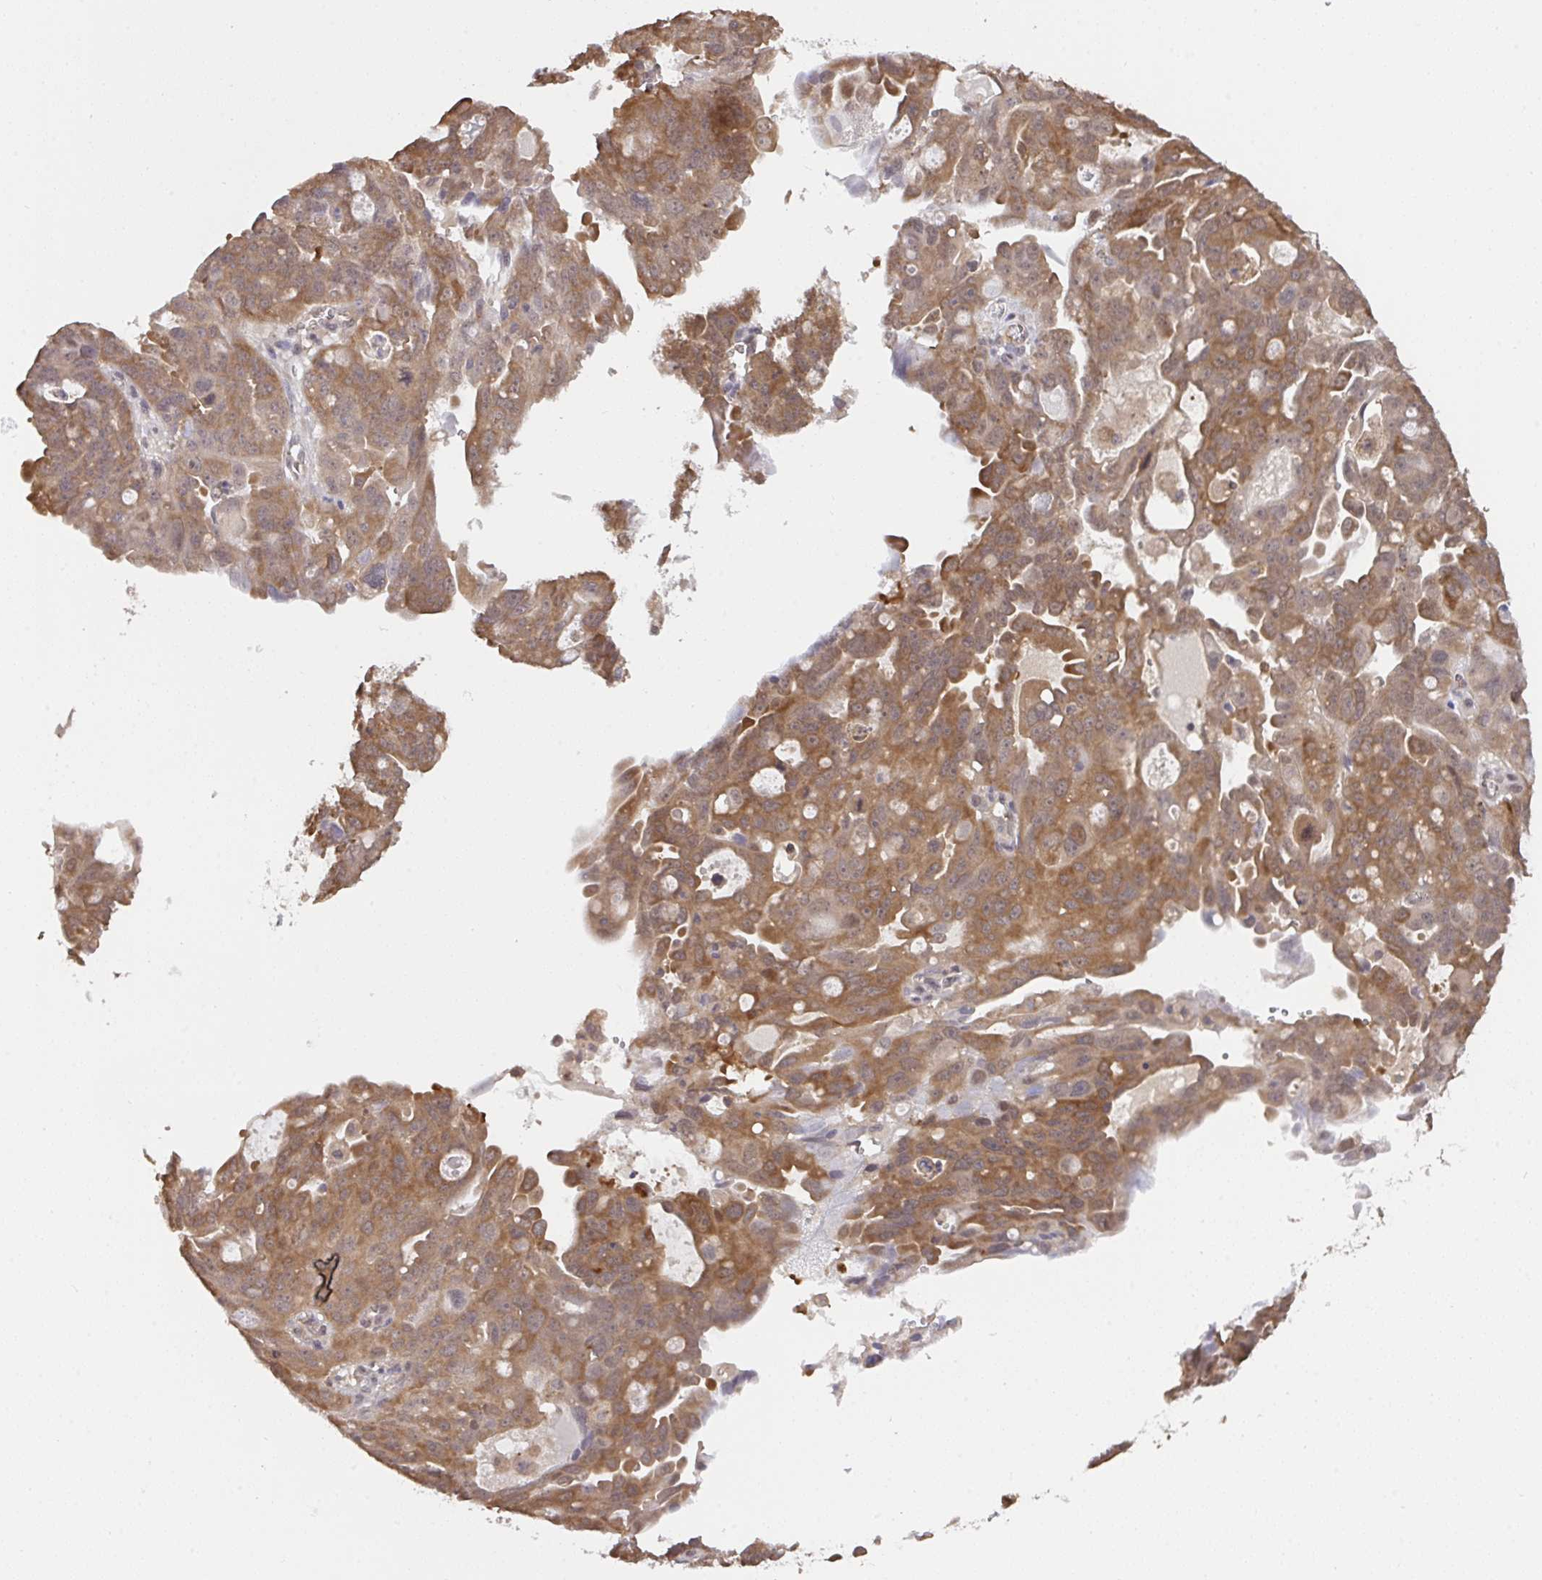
{"staining": {"intensity": "moderate", "quantity": ">75%", "location": "cytoplasmic/membranous"}, "tissue": "ovarian cancer", "cell_type": "Tumor cells", "image_type": "cancer", "snomed": [{"axis": "morphology", "description": "Carcinoma, endometroid"}, {"axis": "topography", "description": "Ovary"}], "caption": "Ovarian cancer stained for a protein (brown) shows moderate cytoplasmic/membranous positive positivity in about >75% of tumor cells.", "gene": "C12orf57", "patient": {"sex": "female", "age": 70}}